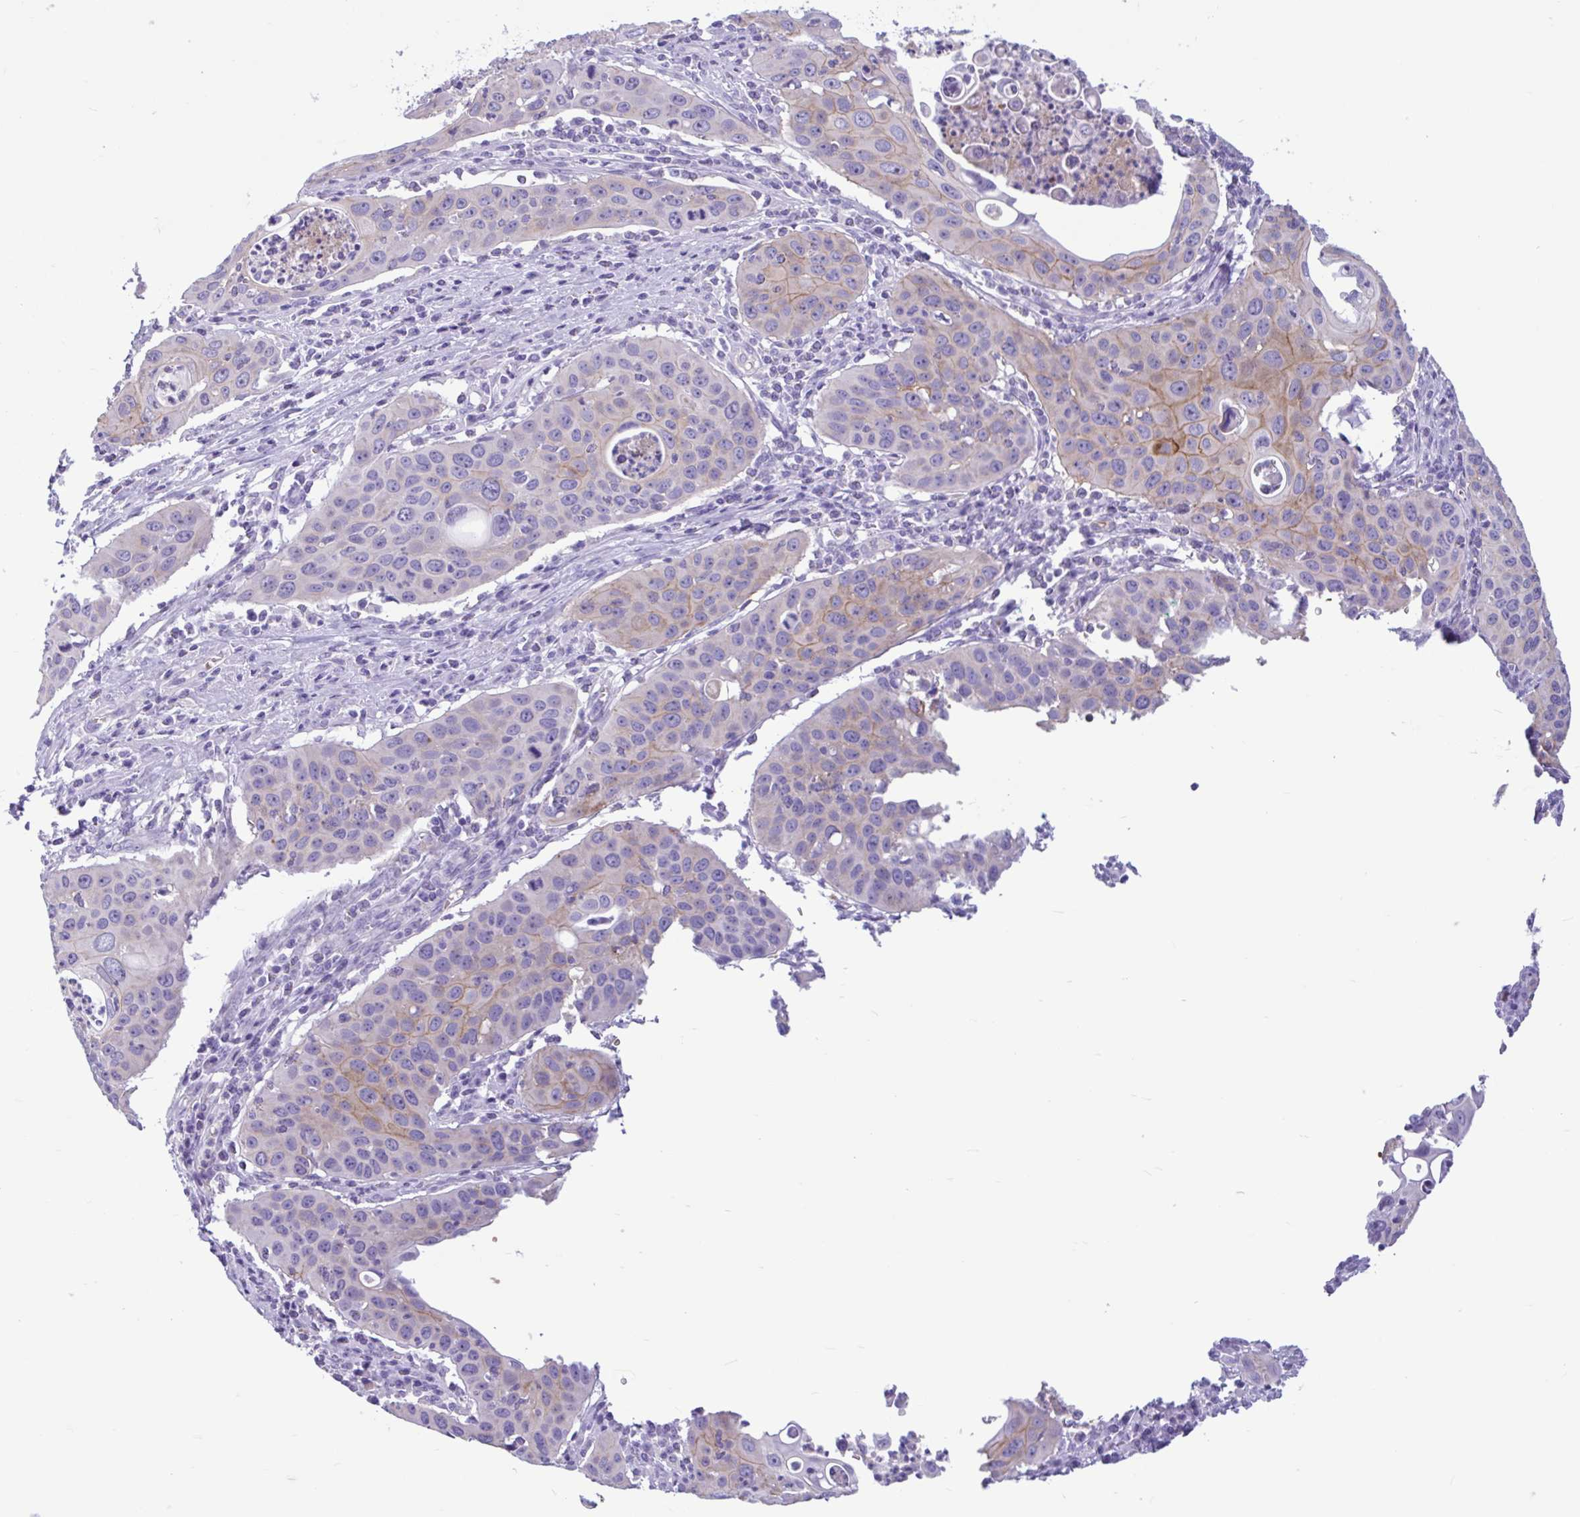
{"staining": {"intensity": "moderate", "quantity": "<25%", "location": "cytoplasmic/membranous"}, "tissue": "cervical cancer", "cell_type": "Tumor cells", "image_type": "cancer", "snomed": [{"axis": "morphology", "description": "Squamous cell carcinoma, NOS"}, {"axis": "topography", "description": "Cervix"}], "caption": "Squamous cell carcinoma (cervical) was stained to show a protein in brown. There is low levels of moderate cytoplasmic/membranous expression in approximately <25% of tumor cells.", "gene": "TMEM79", "patient": {"sex": "female", "age": 36}}